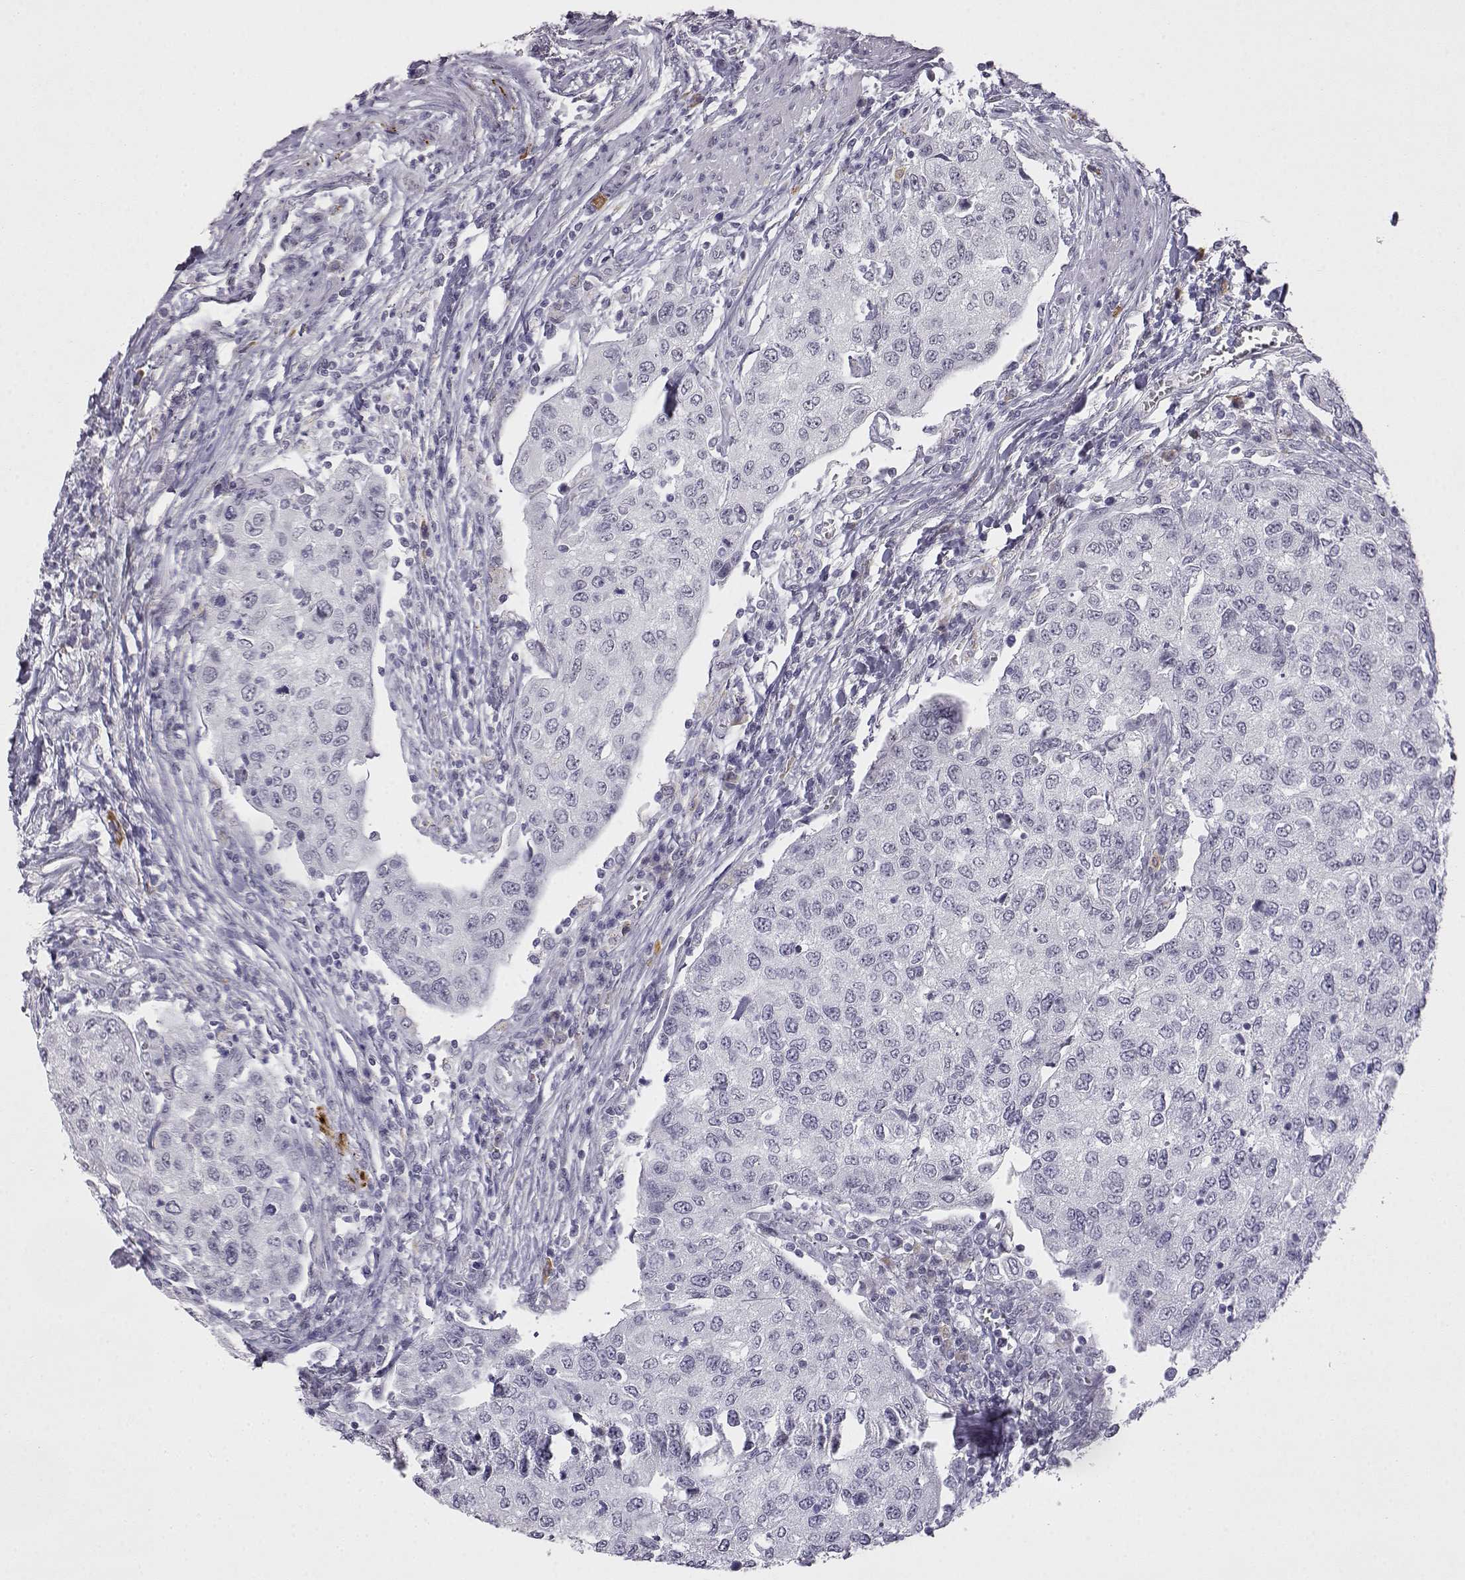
{"staining": {"intensity": "negative", "quantity": "none", "location": "none"}, "tissue": "urothelial cancer", "cell_type": "Tumor cells", "image_type": "cancer", "snomed": [{"axis": "morphology", "description": "Urothelial carcinoma, High grade"}, {"axis": "topography", "description": "Urinary bladder"}], "caption": "A micrograph of urothelial cancer stained for a protein reveals no brown staining in tumor cells.", "gene": "VGF", "patient": {"sex": "female", "age": 78}}